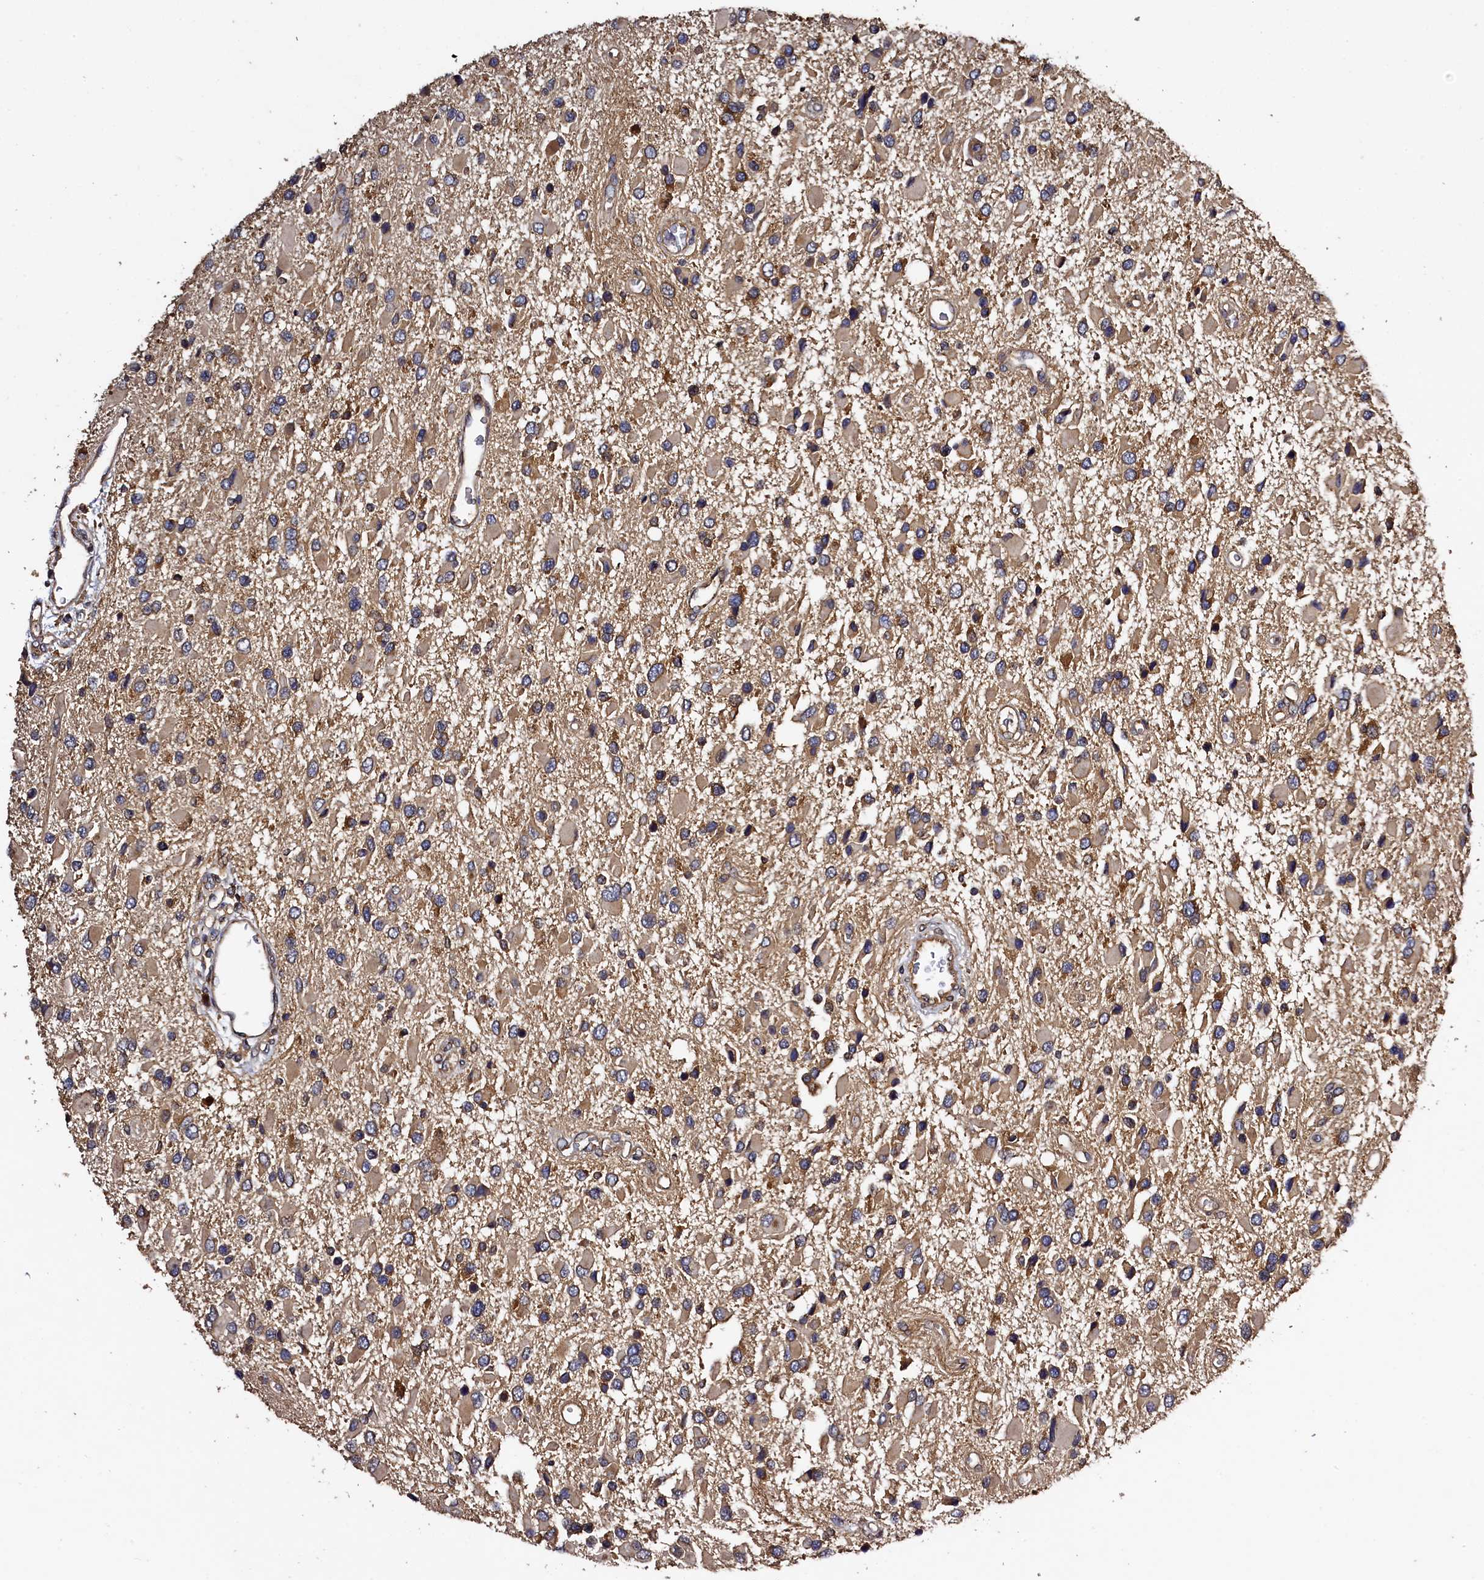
{"staining": {"intensity": "moderate", "quantity": ">75%", "location": "cytoplasmic/membranous"}, "tissue": "glioma", "cell_type": "Tumor cells", "image_type": "cancer", "snomed": [{"axis": "morphology", "description": "Glioma, malignant, High grade"}, {"axis": "topography", "description": "Brain"}], "caption": "A brown stain shows moderate cytoplasmic/membranous expression of a protein in malignant glioma (high-grade) tumor cells.", "gene": "KLC2", "patient": {"sex": "male", "age": 53}}